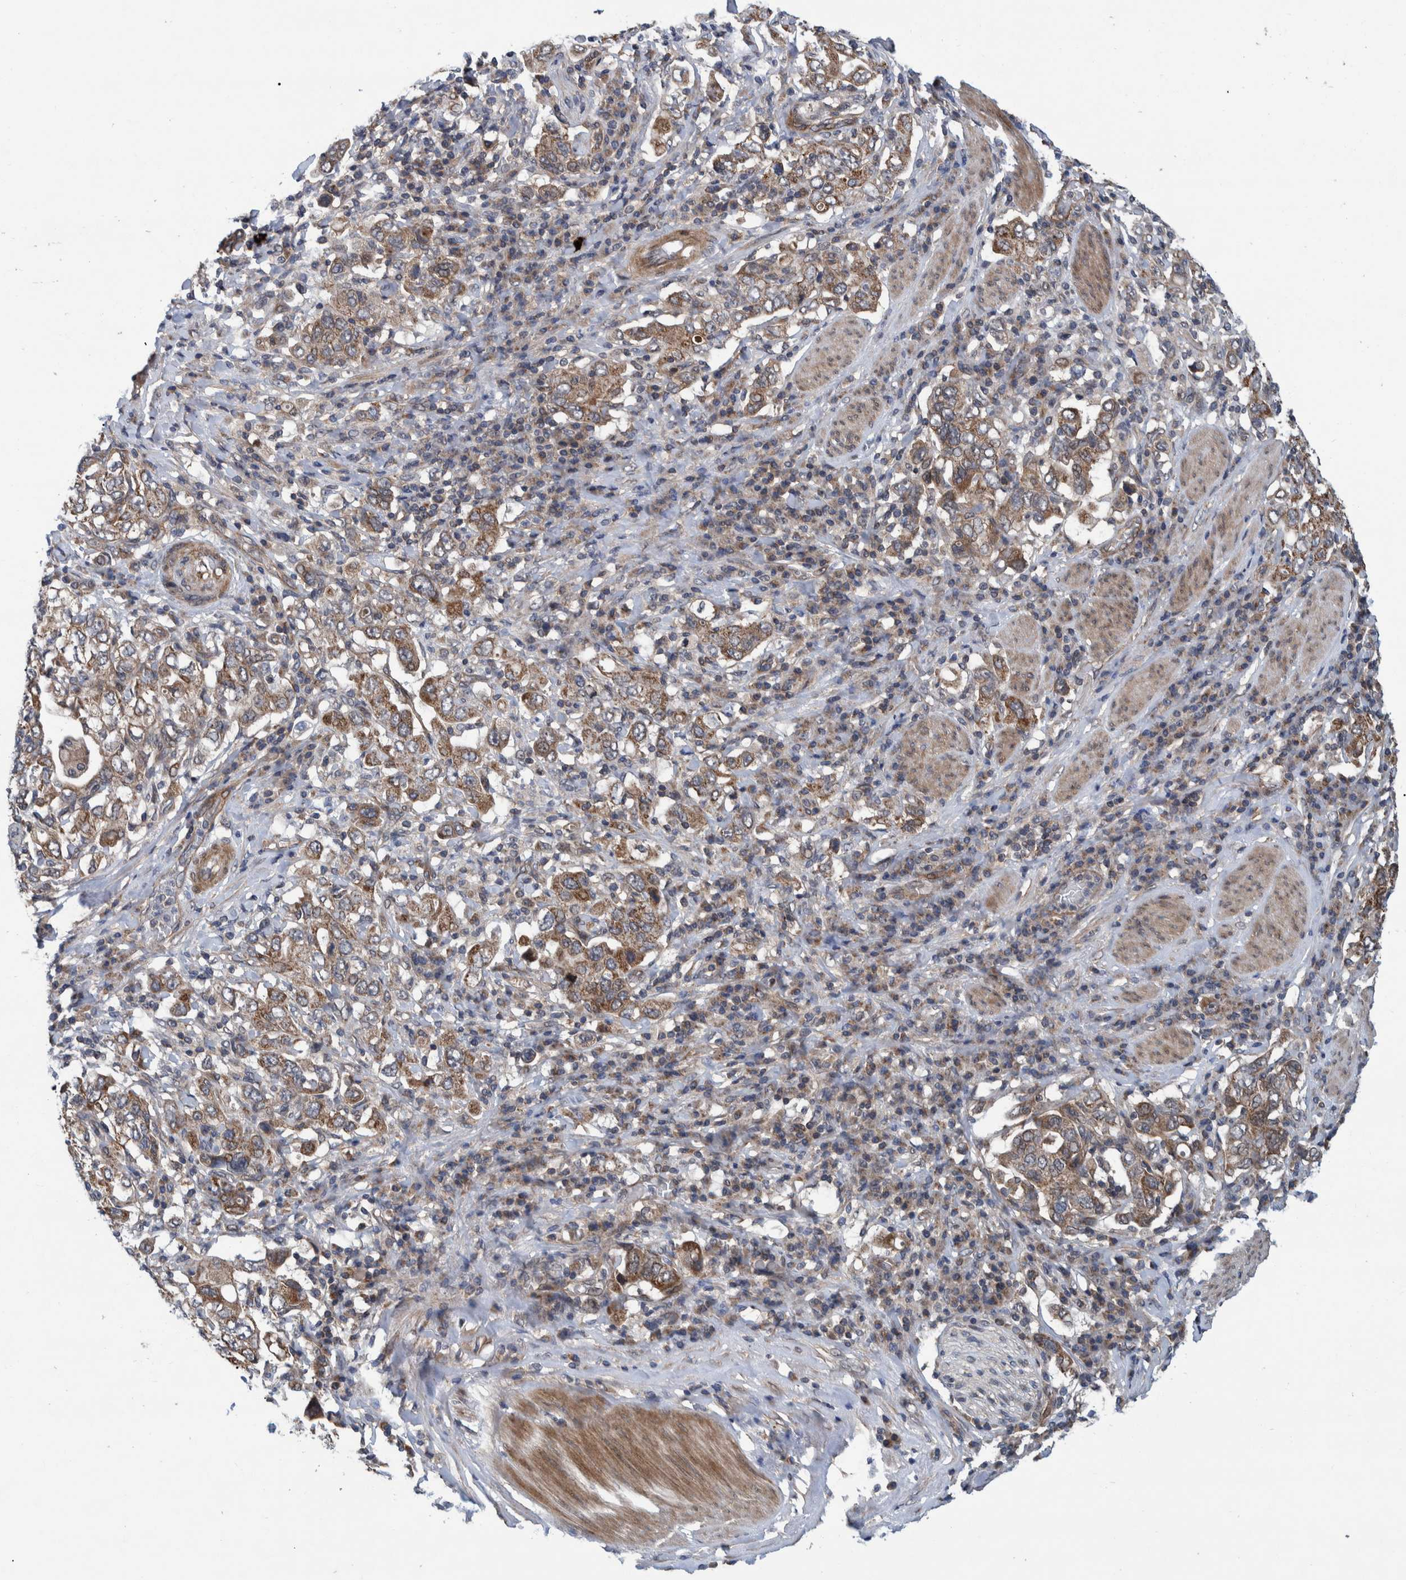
{"staining": {"intensity": "moderate", "quantity": ">75%", "location": "cytoplasmic/membranous"}, "tissue": "stomach cancer", "cell_type": "Tumor cells", "image_type": "cancer", "snomed": [{"axis": "morphology", "description": "Adenocarcinoma, NOS"}, {"axis": "topography", "description": "Stomach, upper"}], "caption": "Protein positivity by IHC exhibits moderate cytoplasmic/membranous staining in about >75% of tumor cells in stomach cancer. Immunohistochemistry stains the protein of interest in brown and the nuclei are stained blue.", "gene": "MRPS7", "patient": {"sex": "male", "age": 62}}